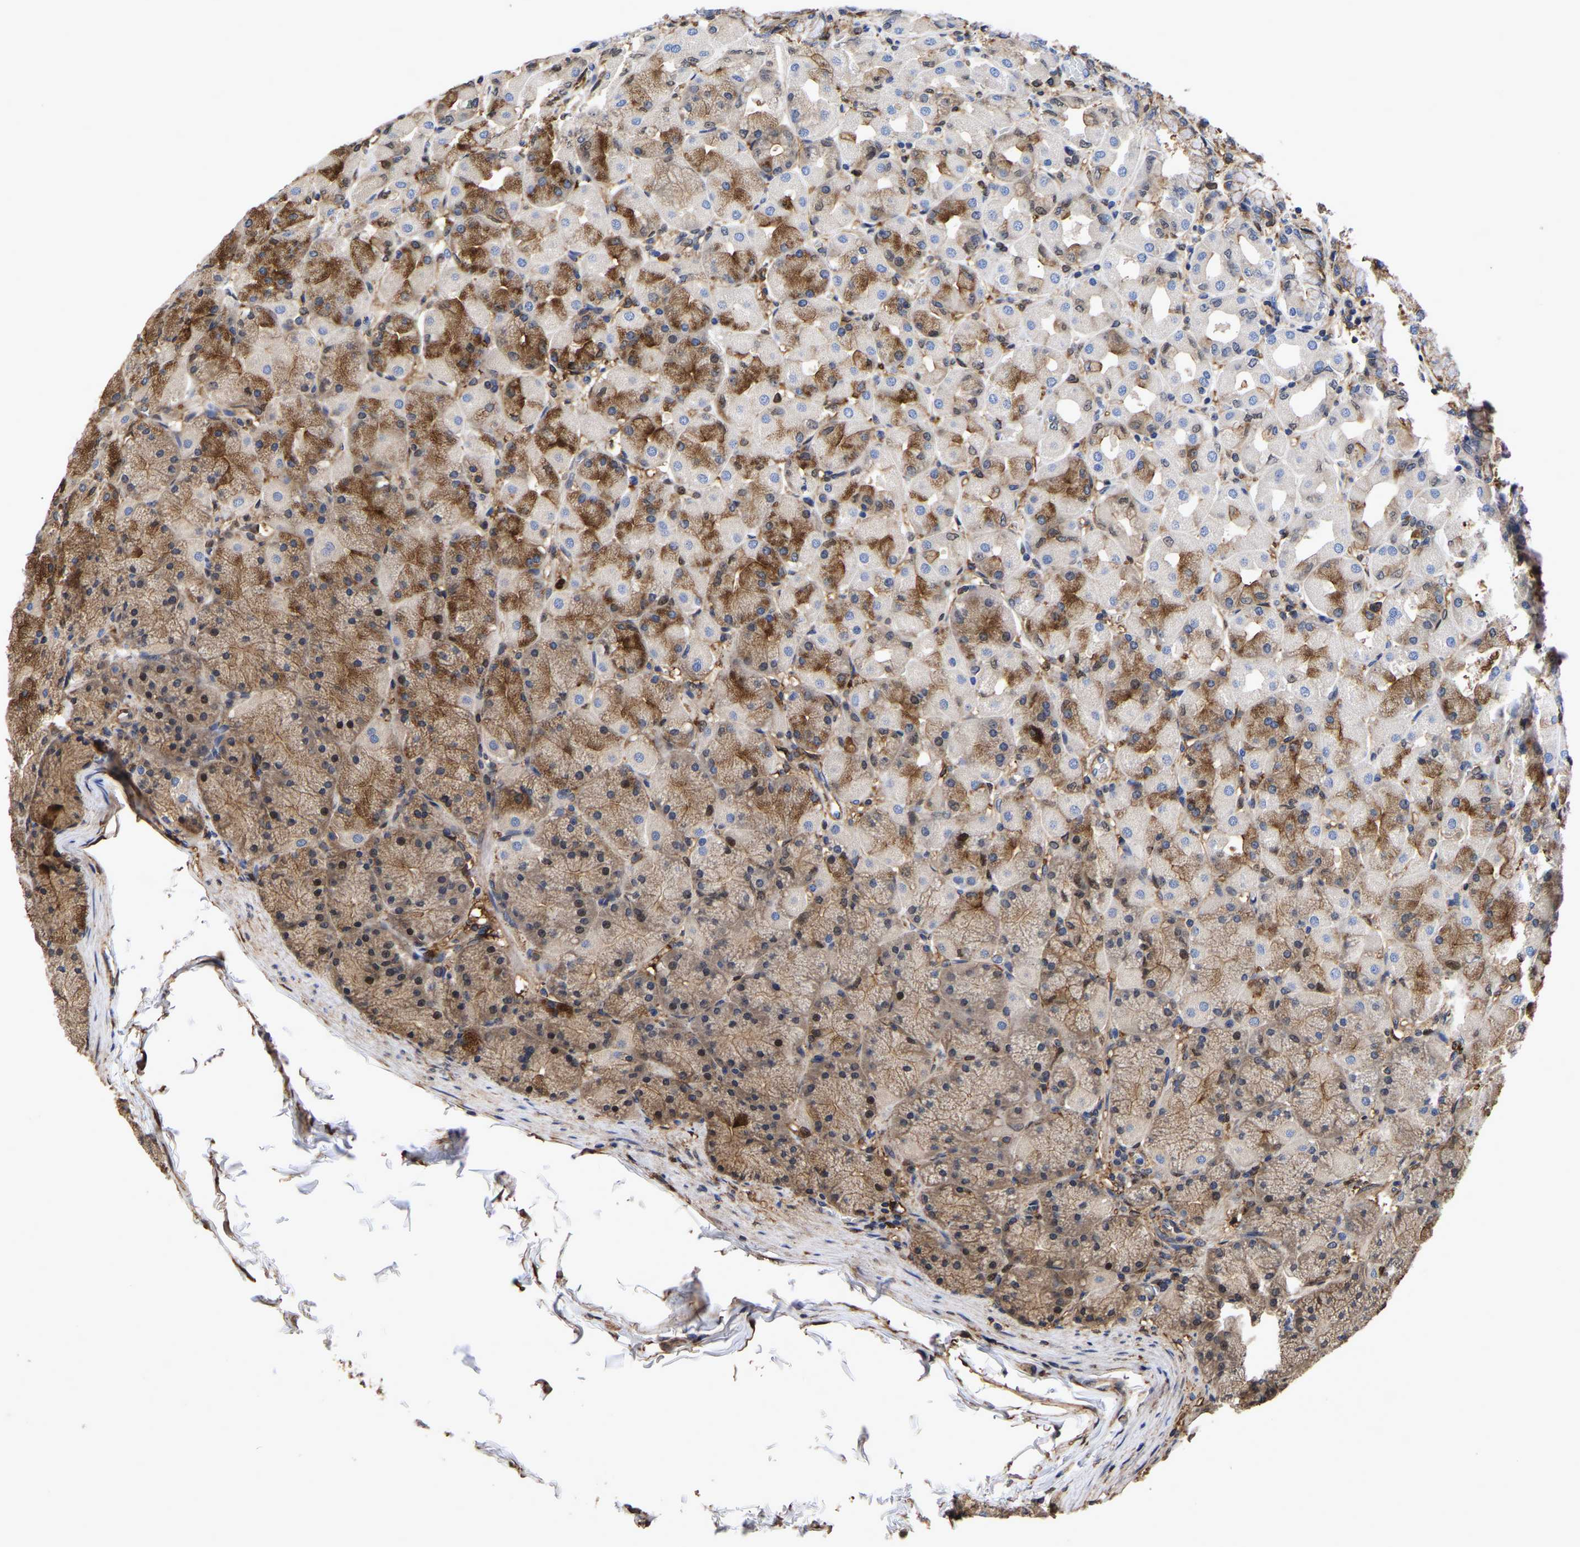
{"staining": {"intensity": "strong", "quantity": "25%-75%", "location": "cytoplasmic/membranous"}, "tissue": "stomach", "cell_type": "Glandular cells", "image_type": "normal", "snomed": [{"axis": "morphology", "description": "Normal tissue, NOS"}, {"axis": "topography", "description": "Stomach, upper"}], "caption": "Immunohistochemical staining of normal stomach exhibits 25%-75% levels of strong cytoplasmic/membranous protein positivity in about 25%-75% of glandular cells.", "gene": "LIF", "patient": {"sex": "female", "age": 56}}